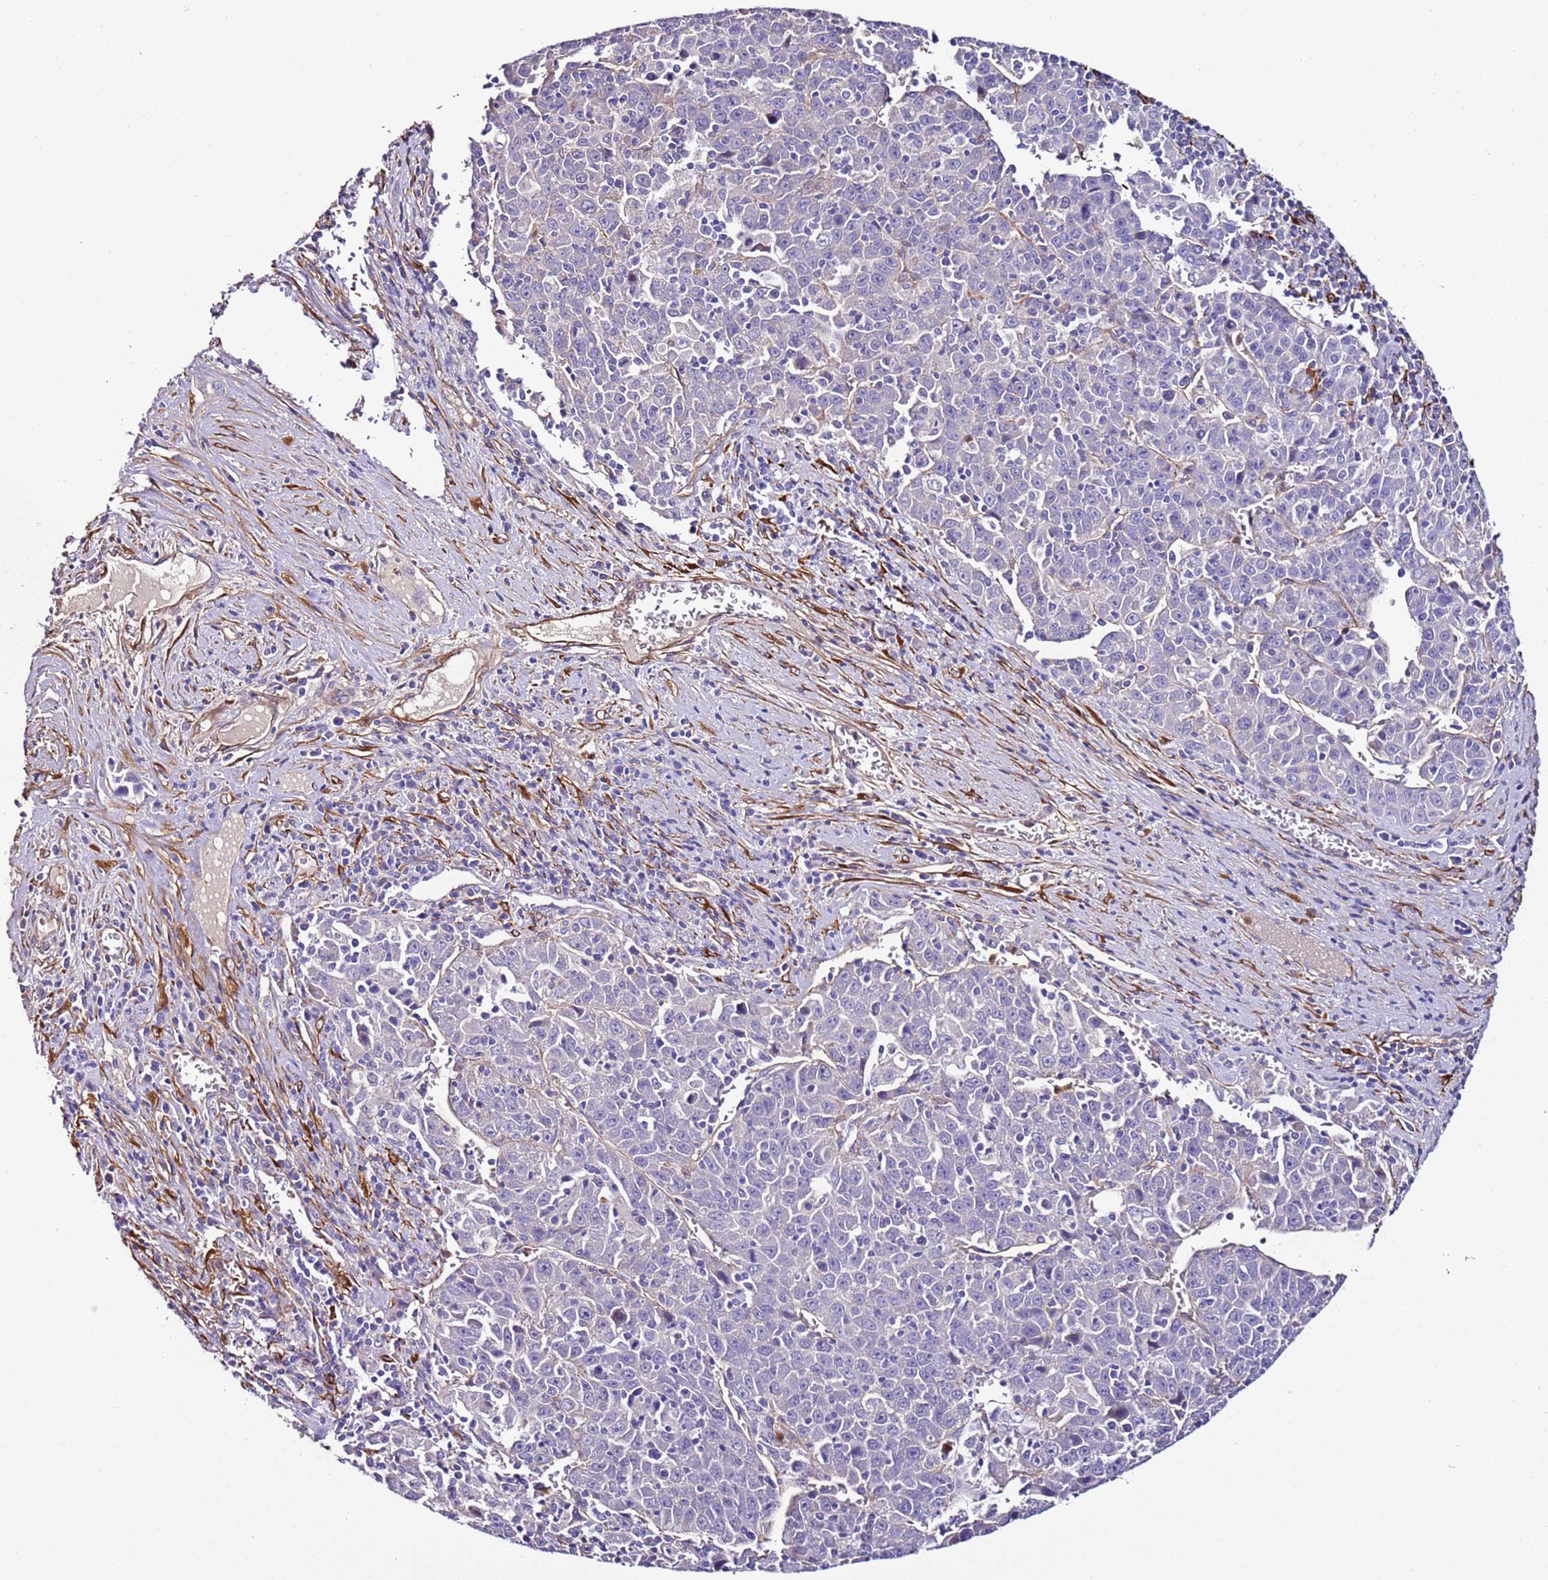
{"staining": {"intensity": "negative", "quantity": "none", "location": "none"}, "tissue": "liver cancer", "cell_type": "Tumor cells", "image_type": "cancer", "snomed": [{"axis": "morphology", "description": "Carcinoma, Hepatocellular, NOS"}, {"axis": "topography", "description": "Liver"}], "caption": "The IHC histopathology image has no significant staining in tumor cells of hepatocellular carcinoma (liver) tissue. (DAB immunohistochemistry (IHC) visualized using brightfield microscopy, high magnification).", "gene": "FAM174C", "patient": {"sex": "female", "age": 53}}